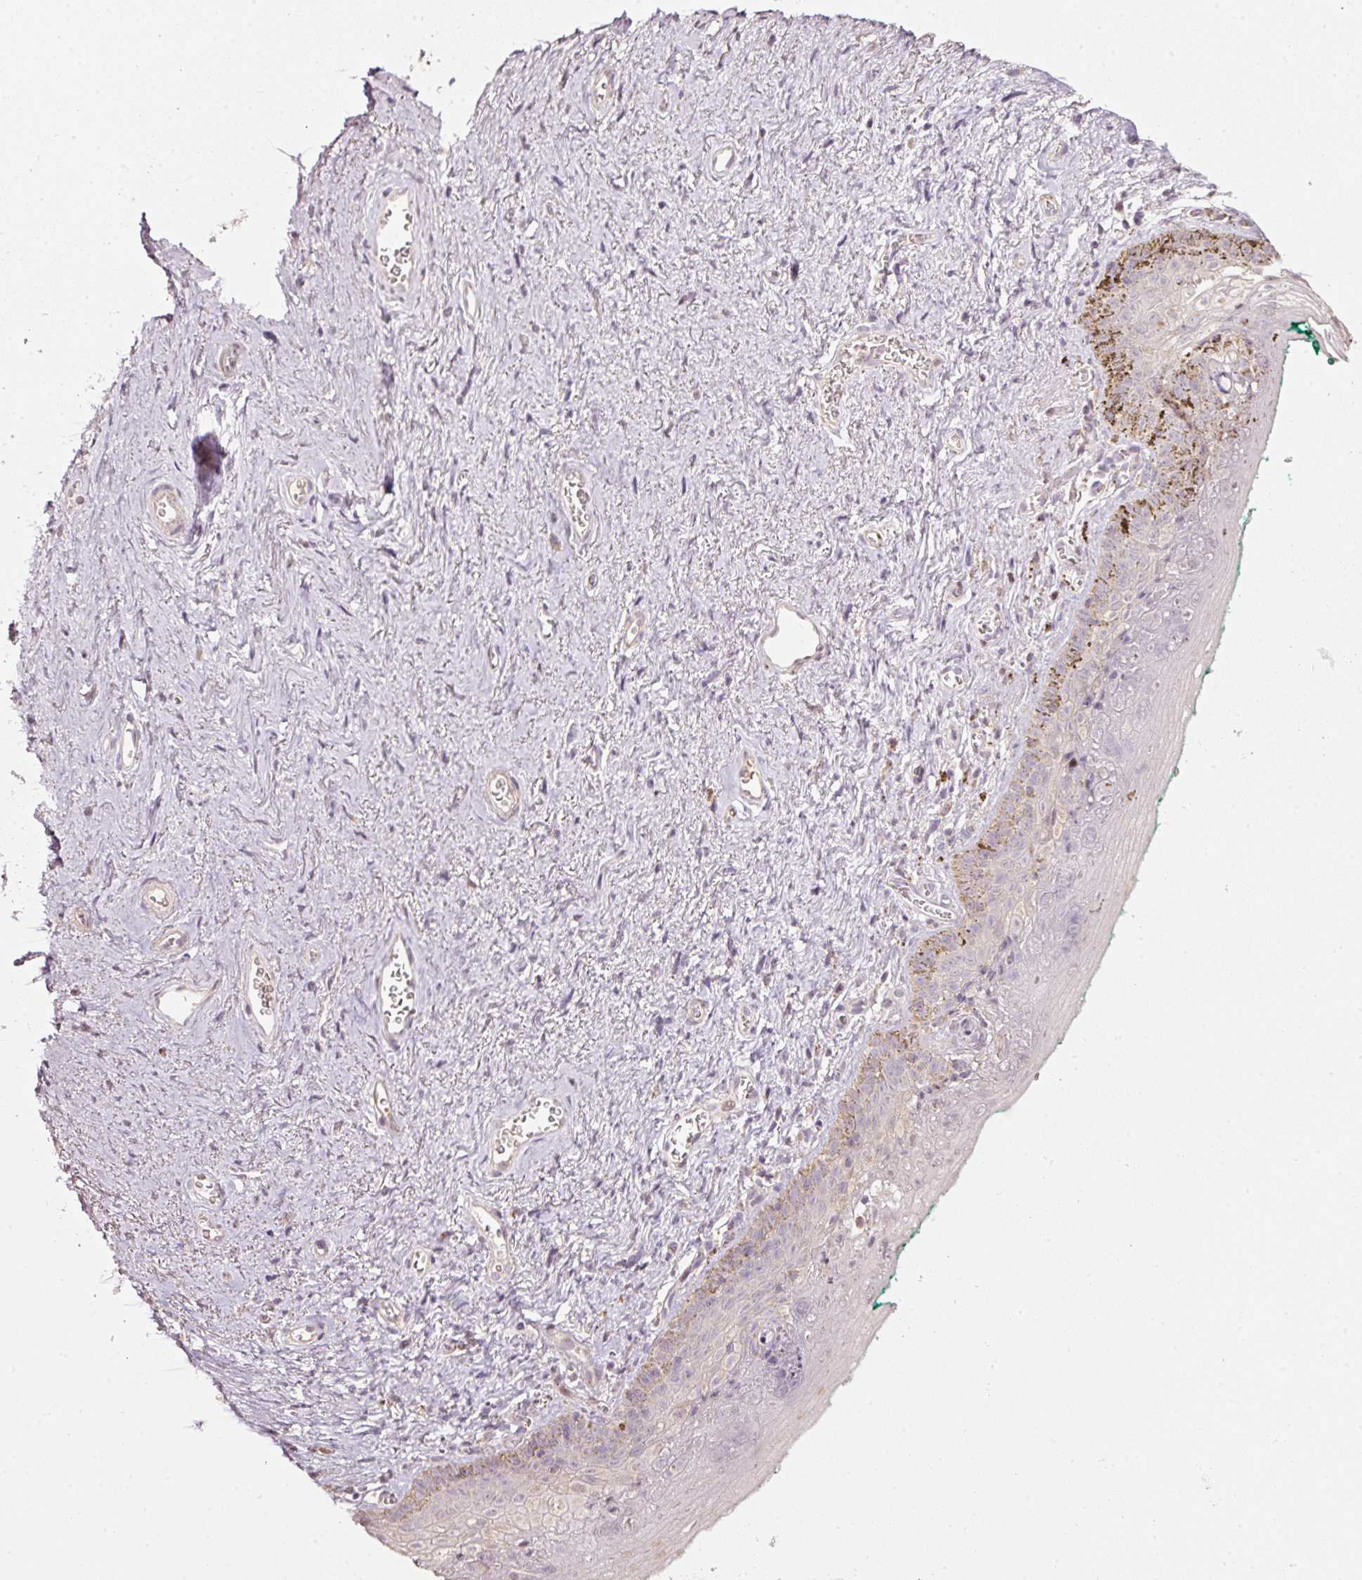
{"staining": {"intensity": "moderate", "quantity": "<25%", "location": "cytoplasmic/membranous"}, "tissue": "vagina", "cell_type": "Squamous epithelial cells", "image_type": "normal", "snomed": [{"axis": "morphology", "description": "Normal tissue, NOS"}, {"axis": "topography", "description": "Vulva"}, {"axis": "topography", "description": "Vagina"}, {"axis": "topography", "description": "Peripheral nerve tissue"}], "caption": "High-power microscopy captured an IHC histopathology image of benign vagina, revealing moderate cytoplasmic/membranous staining in about <25% of squamous epithelial cells.", "gene": "TOB2", "patient": {"sex": "female", "age": 66}}